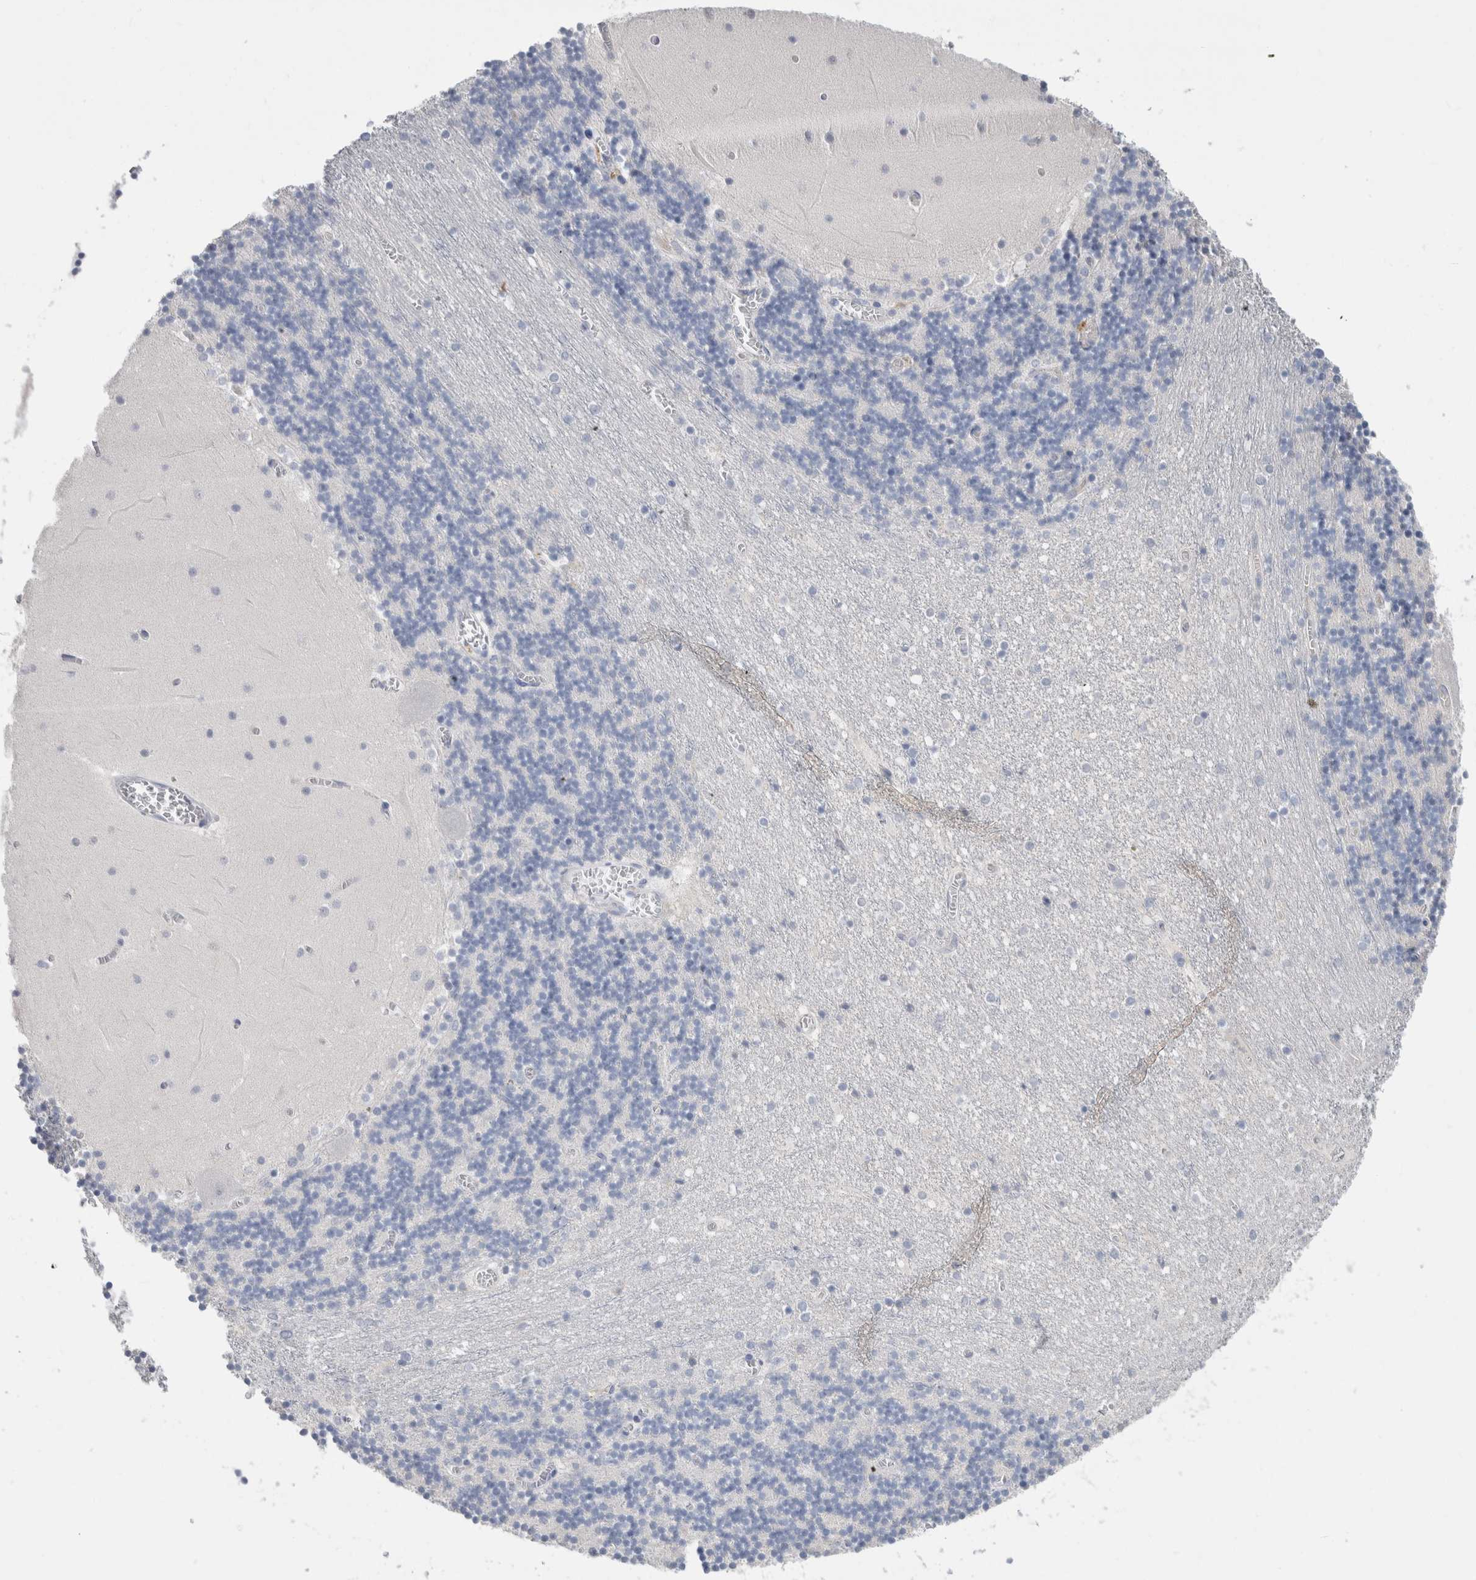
{"staining": {"intensity": "negative", "quantity": "none", "location": "none"}, "tissue": "cerebellum", "cell_type": "Cells in granular layer", "image_type": "normal", "snomed": [{"axis": "morphology", "description": "Normal tissue, NOS"}, {"axis": "topography", "description": "Cerebellum"}], "caption": "Cells in granular layer are negative for brown protein staining in benign cerebellum. (DAB (3,3'-diaminobenzidine) immunohistochemistry (IHC) visualized using brightfield microscopy, high magnification).", "gene": "SCGB1A1", "patient": {"sex": "female", "age": 28}}